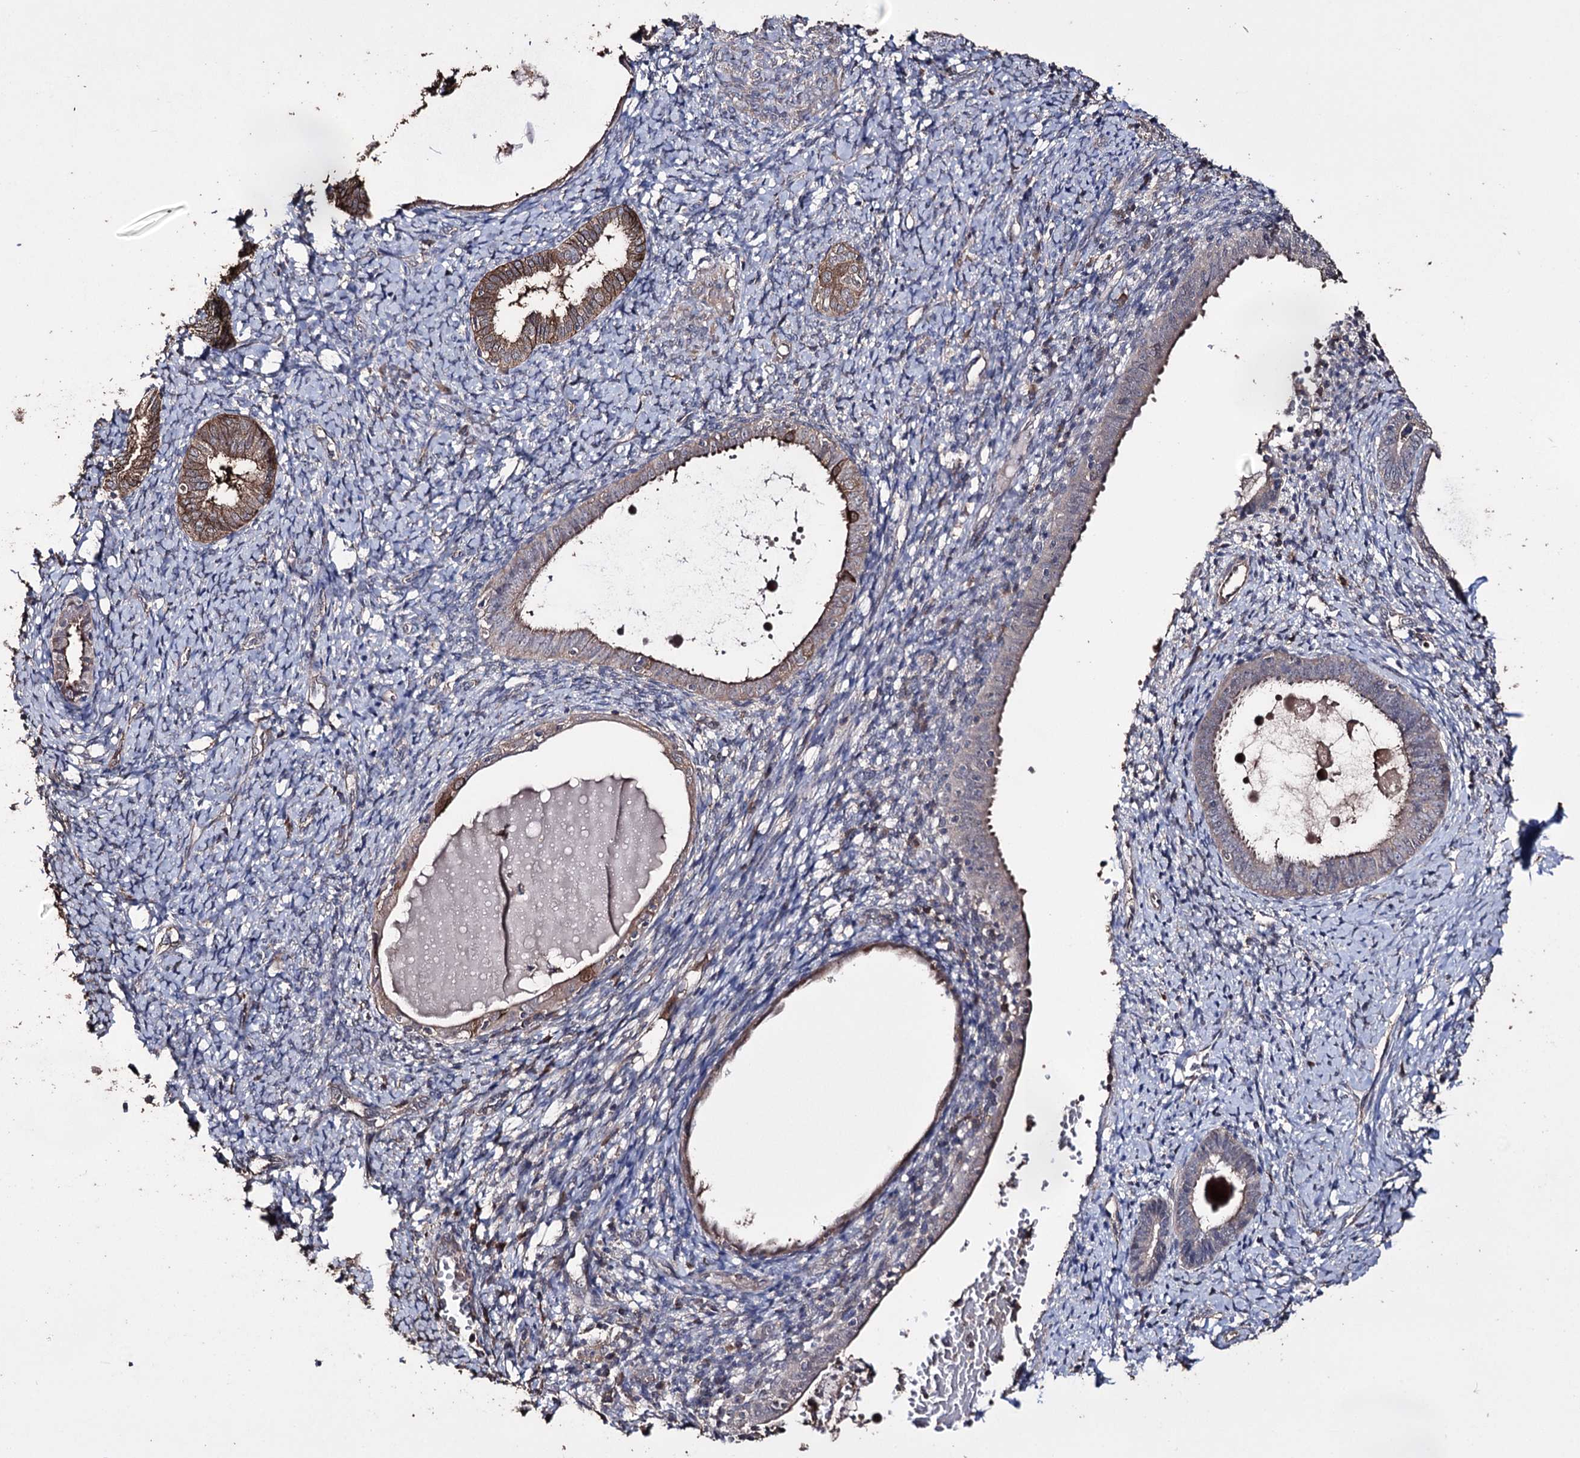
{"staining": {"intensity": "negative", "quantity": "none", "location": "none"}, "tissue": "endometrium", "cell_type": "Cells in endometrial stroma", "image_type": "normal", "snomed": [{"axis": "morphology", "description": "Normal tissue, NOS"}, {"axis": "topography", "description": "Endometrium"}], "caption": "IHC of benign human endometrium exhibits no staining in cells in endometrial stroma.", "gene": "ZNF662", "patient": {"sex": "female", "age": 72}}